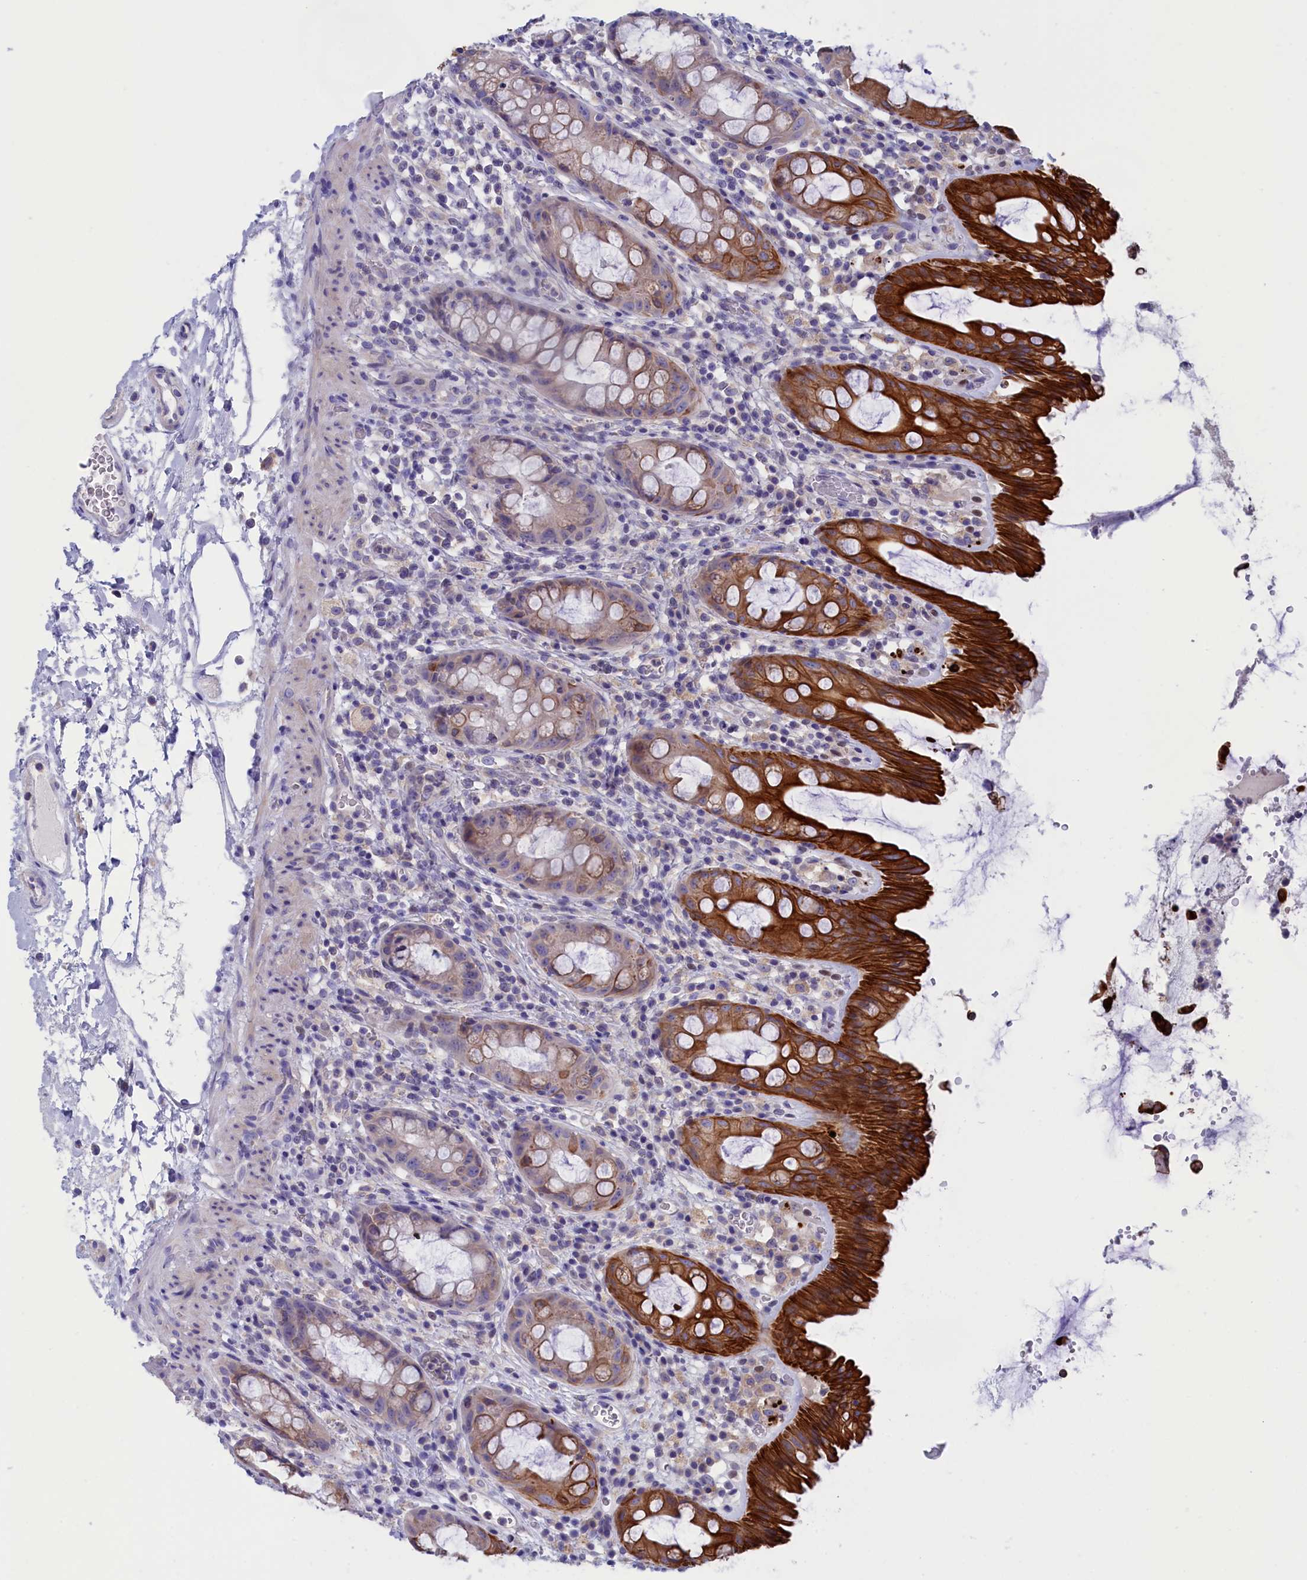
{"staining": {"intensity": "strong", "quantity": "25%-75%", "location": "cytoplasmic/membranous"}, "tissue": "rectum", "cell_type": "Glandular cells", "image_type": "normal", "snomed": [{"axis": "morphology", "description": "Normal tissue, NOS"}, {"axis": "topography", "description": "Rectum"}], "caption": "This is a histology image of IHC staining of unremarkable rectum, which shows strong expression in the cytoplasmic/membranous of glandular cells.", "gene": "VPS35L", "patient": {"sex": "female", "age": 57}}